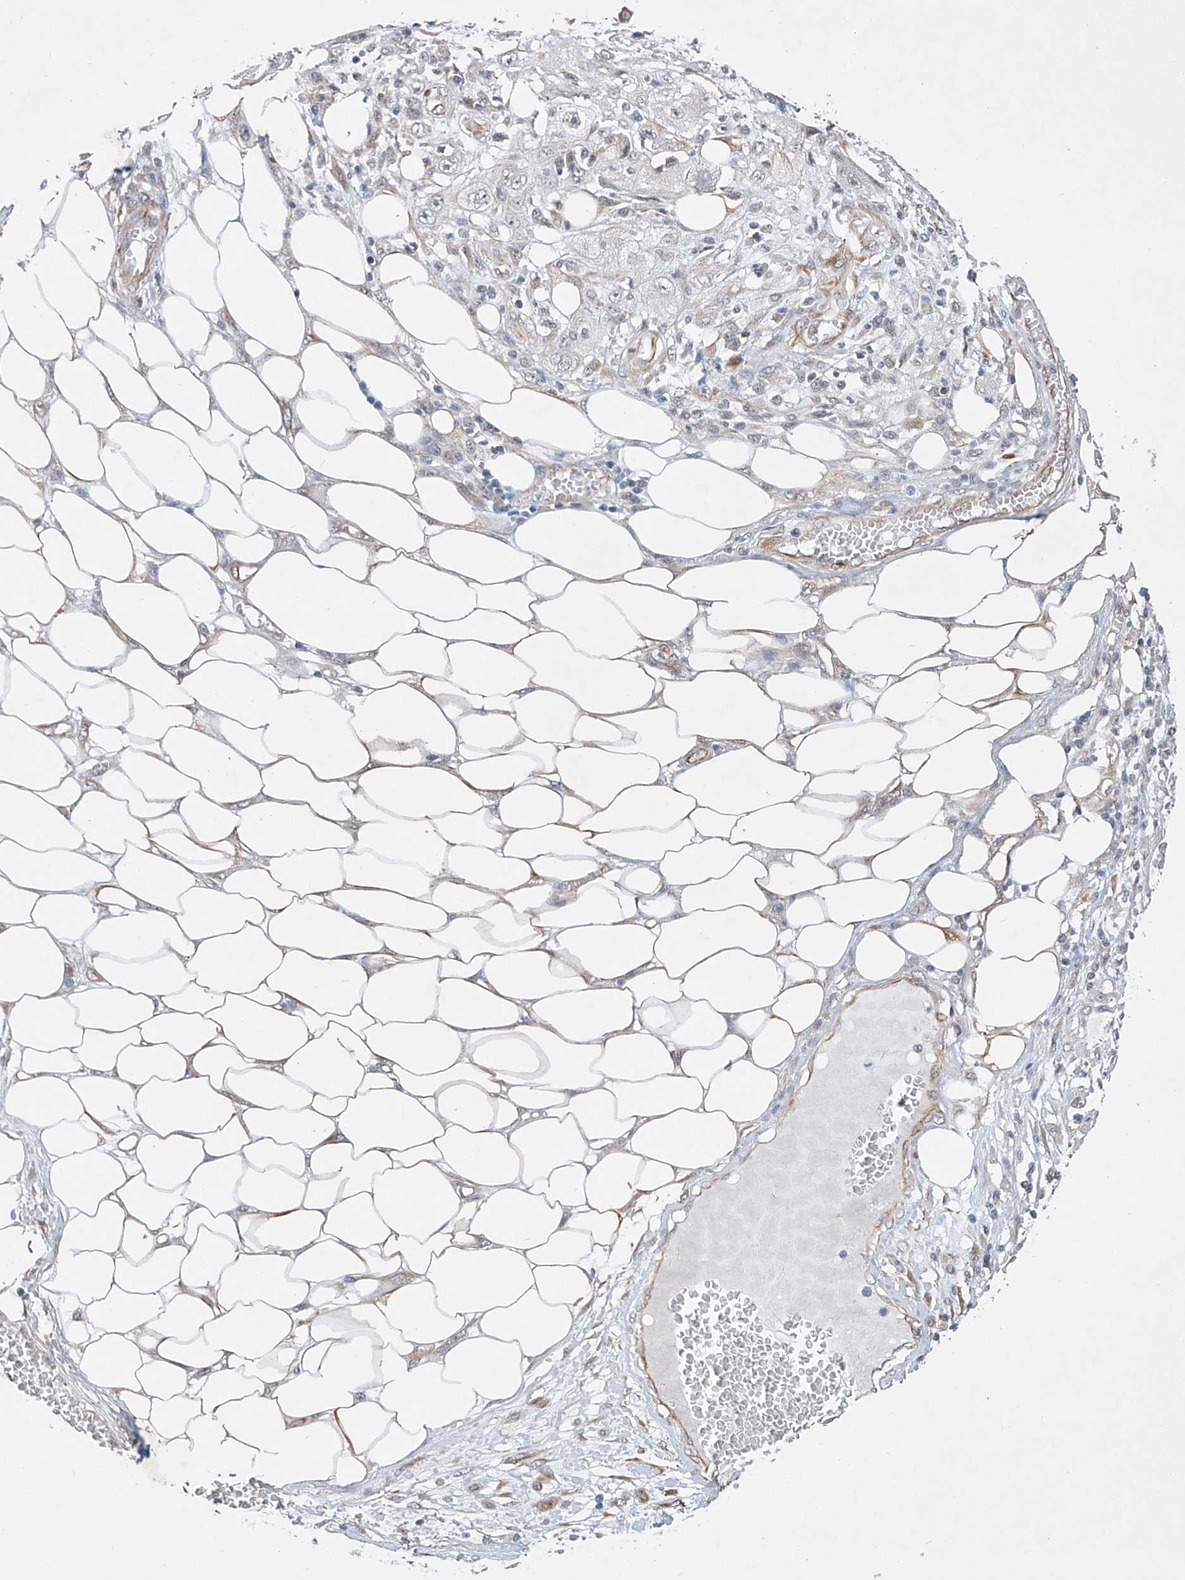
{"staining": {"intensity": "negative", "quantity": "none", "location": "none"}, "tissue": "skin cancer", "cell_type": "Tumor cells", "image_type": "cancer", "snomed": [{"axis": "morphology", "description": "Squamous cell carcinoma, NOS"}, {"axis": "morphology", "description": "Squamous cell carcinoma, metastatic, NOS"}, {"axis": "topography", "description": "Skin"}, {"axis": "topography", "description": "Lymph node"}], "caption": "This micrograph is of skin cancer stained with immunohistochemistry to label a protein in brown with the nuclei are counter-stained blue. There is no expression in tumor cells.", "gene": "AMD1", "patient": {"sex": "male", "age": 75}}